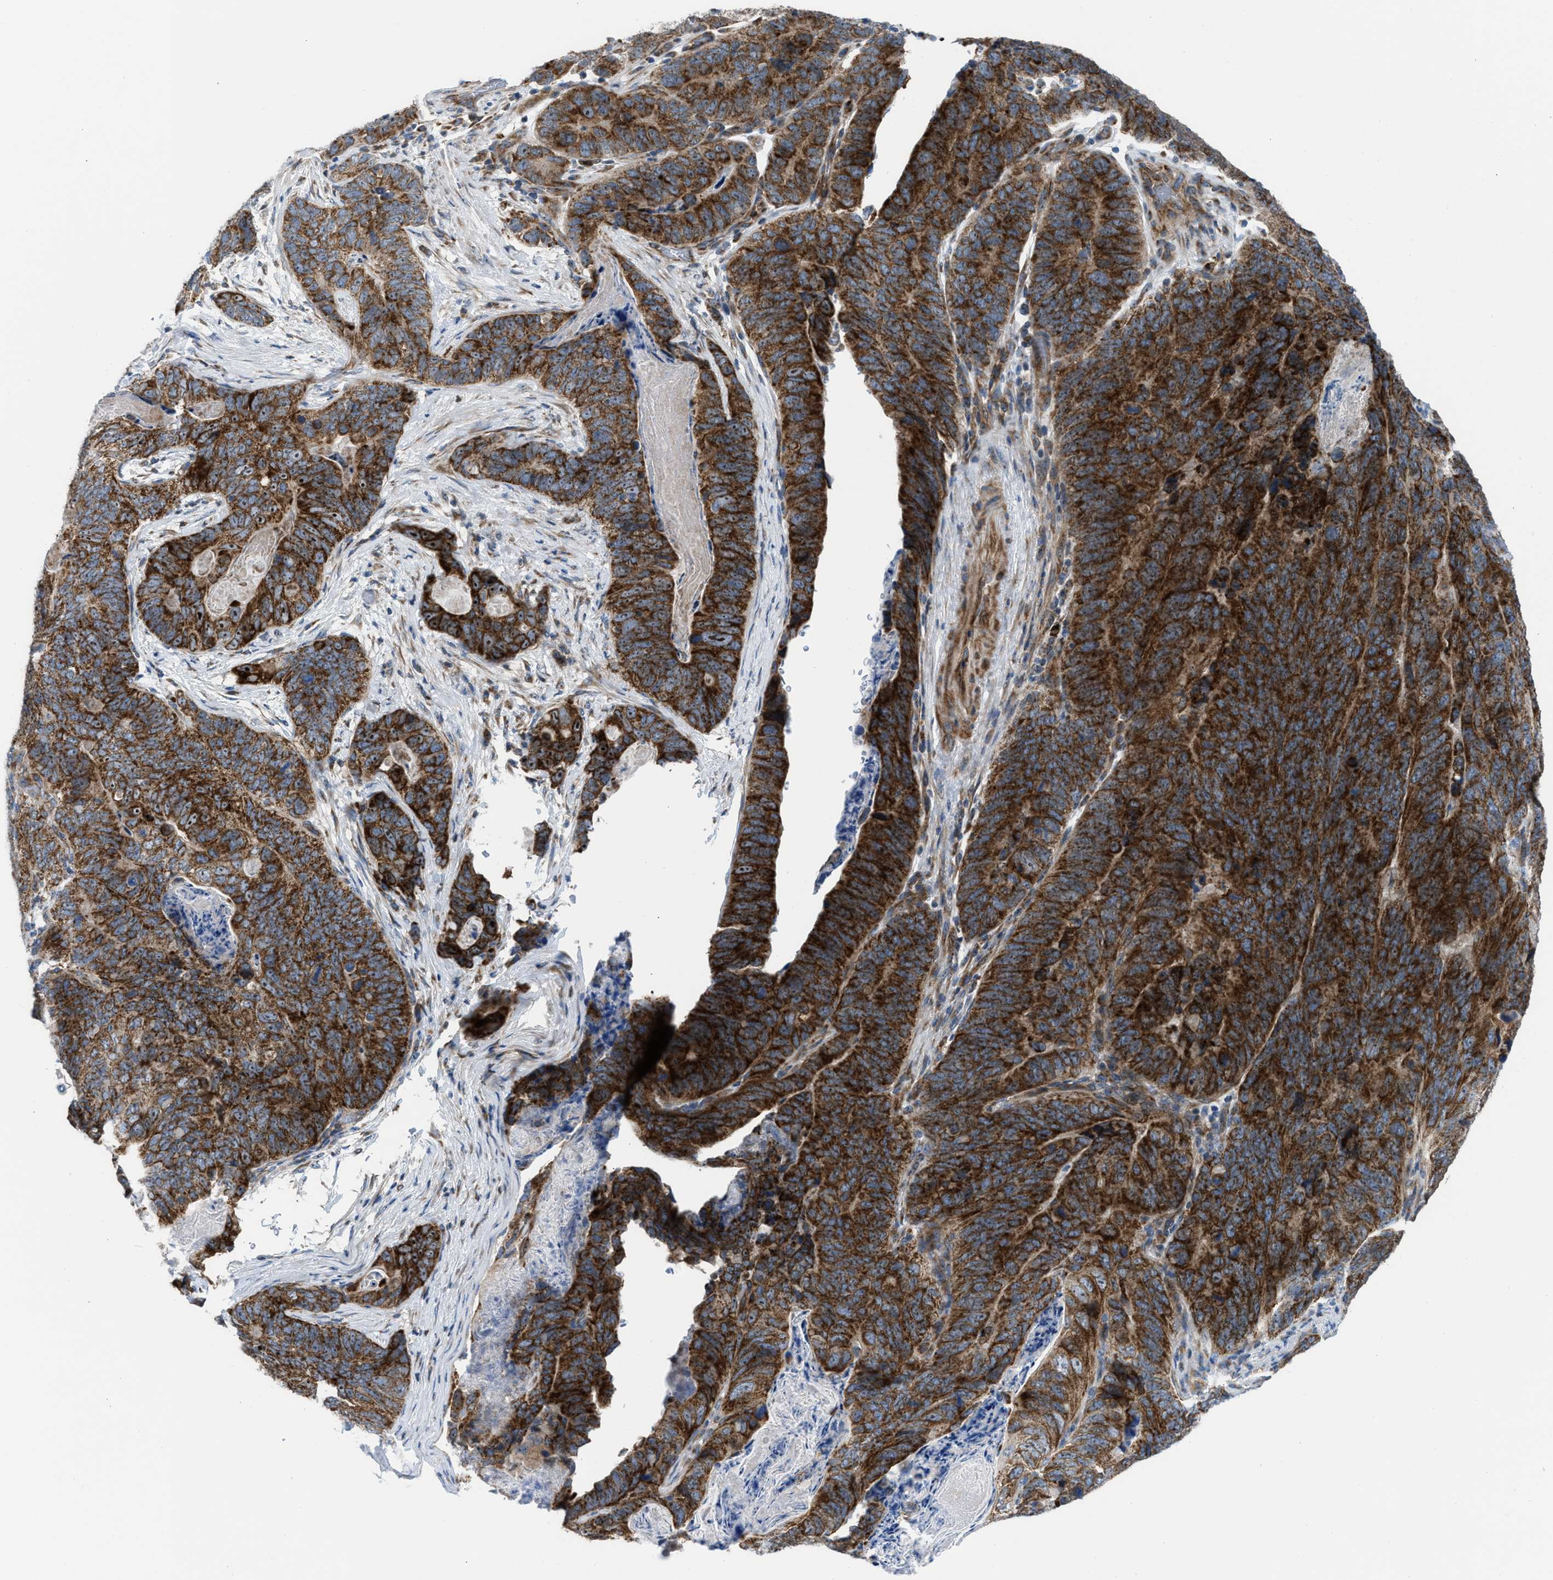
{"staining": {"intensity": "strong", "quantity": ">75%", "location": "cytoplasmic/membranous,nuclear"}, "tissue": "stomach cancer", "cell_type": "Tumor cells", "image_type": "cancer", "snomed": [{"axis": "morphology", "description": "Normal tissue, NOS"}, {"axis": "morphology", "description": "Adenocarcinoma, NOS"}, {"axis": "topography", "description": "Stomach"}], "caption": "The image exhibits staining of stomach cancer, revealing strong cytoplasmic/membranous and nuclear protein staining (brown color) within tumor cells.", "gene": "TPH1", "patient": {"sex": "female", "age": 89}}